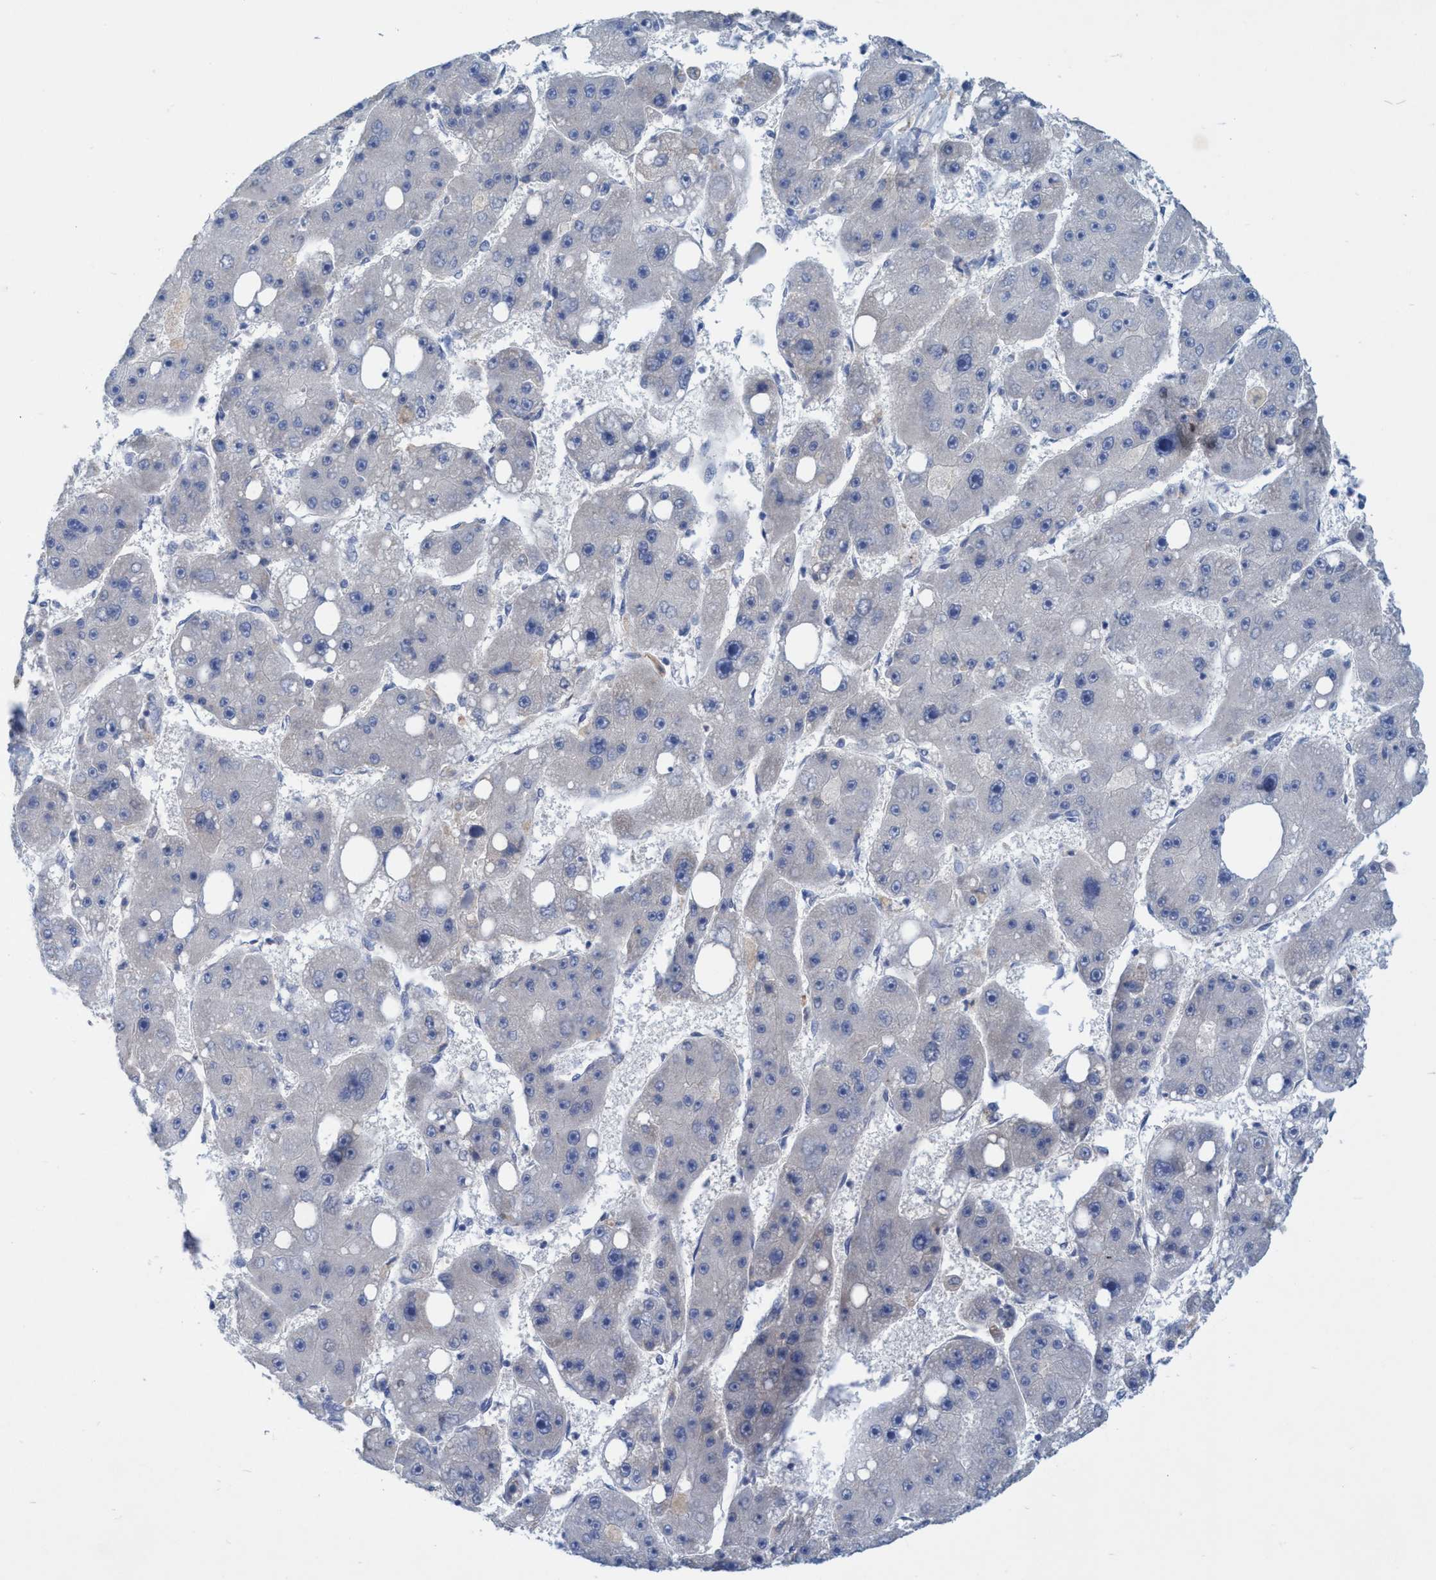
{"staining": {"intensity": "negative", "quantity": "none", "location": "none"}, "tissue": "liver cancer", "cell_type": "Tumor cells", "image_type": "cancer", "snomed": [{"axis": "morphology", "description": "Carcinoma, Hepatocellular, NOS"}, {"axis": "topography", "description": "Liver"}], "caption": "Human hepatocellular carcinoma (liver) stained for a protein using immunohistochemistry (IHC) shows no staining in tumor cells.", "gene": "GULP1", "patient": {"sex": "female", "age": 61}}